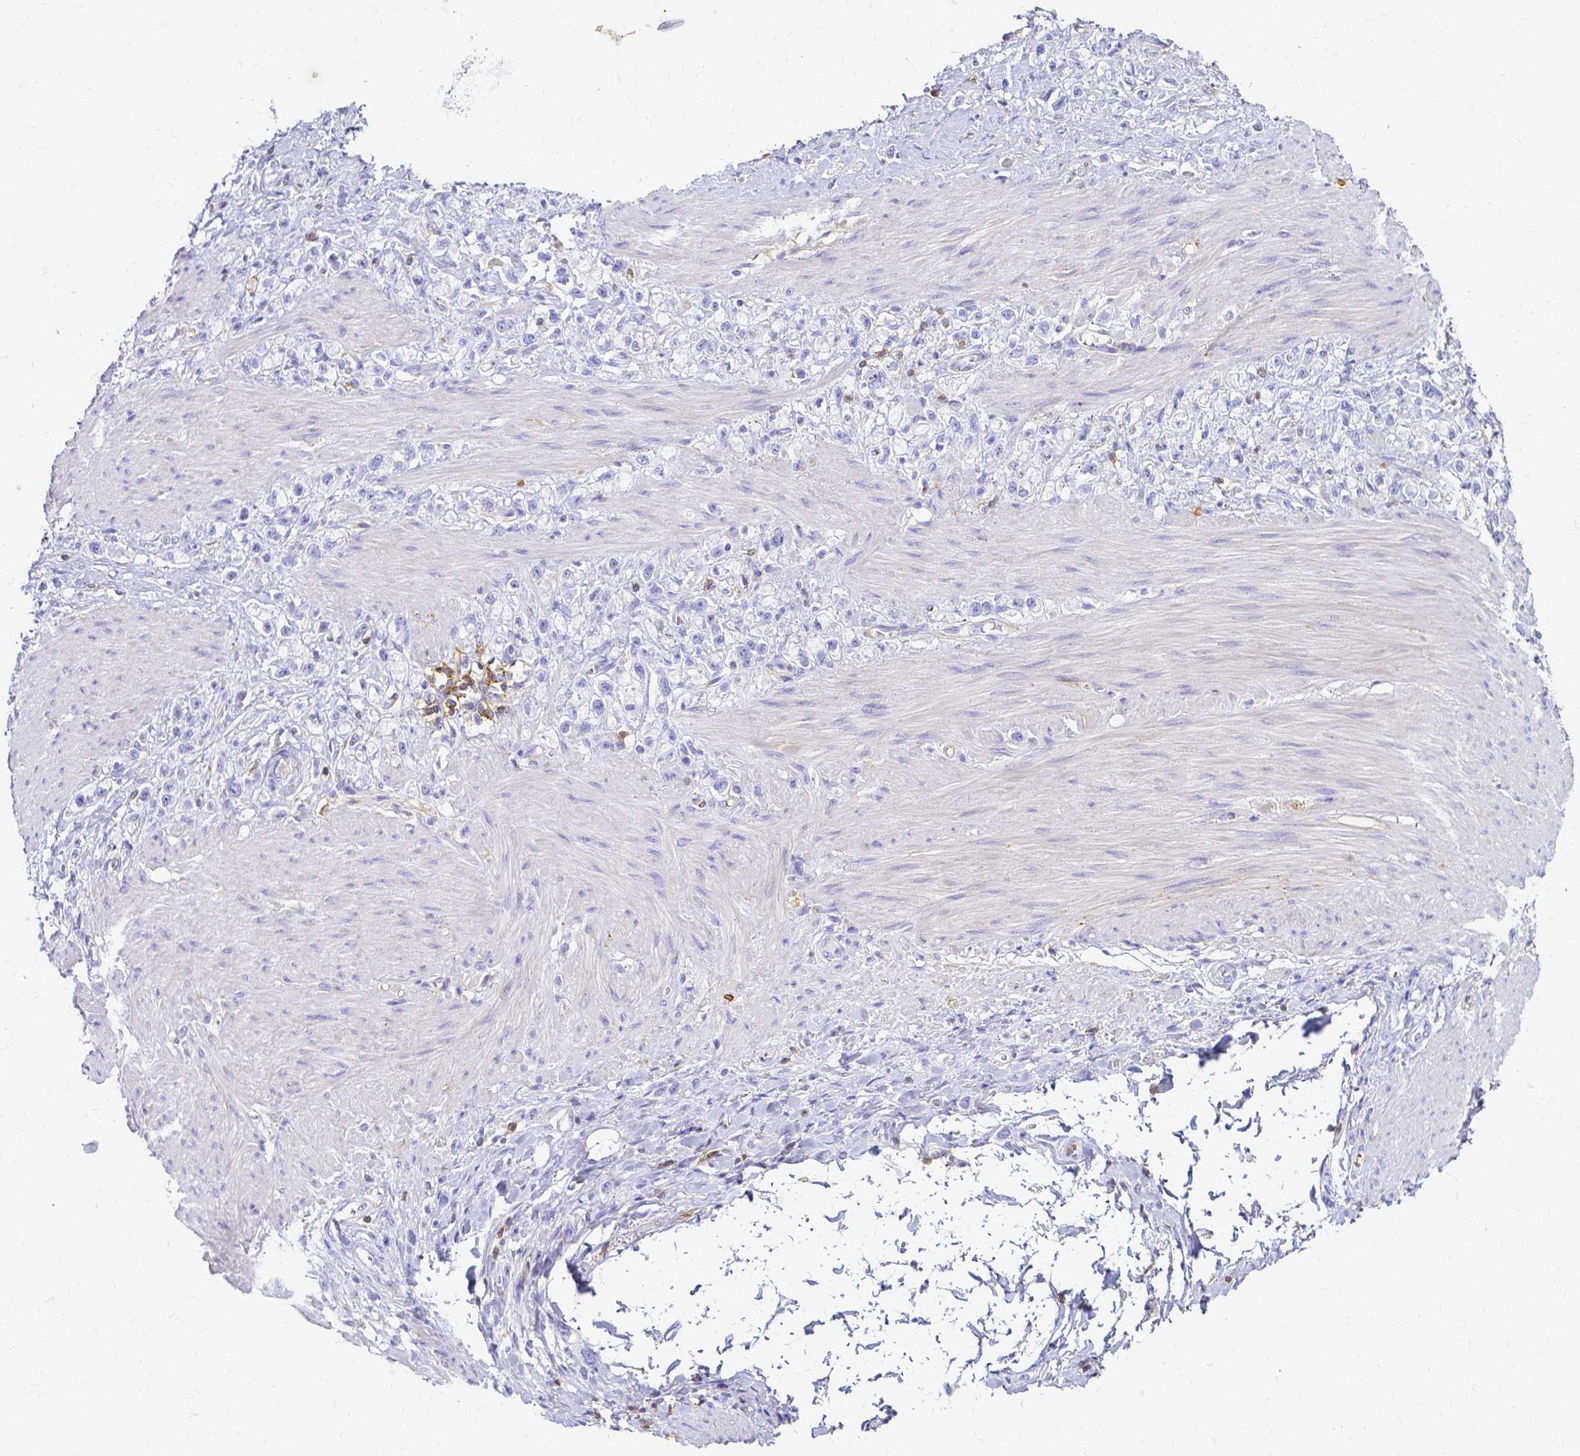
{"staining": {"intensity": "negative", "quantity": "none", "location": "none"}, "tissue": "stomach cancer", "cell_type": "Tumor cells", "image_type": "cancer", "snomed": [{"axis": "morphology", "description": "Adenocarcinoma, NOS"}, {"axis": "topography", "description": "Stomach"}], "caption": "Tumor cells are negative for protein expression in human stomach cancer (adenocarcinoma).", "gene": "HSPA12A", "patient": {"sex": "female", "age": 65}}